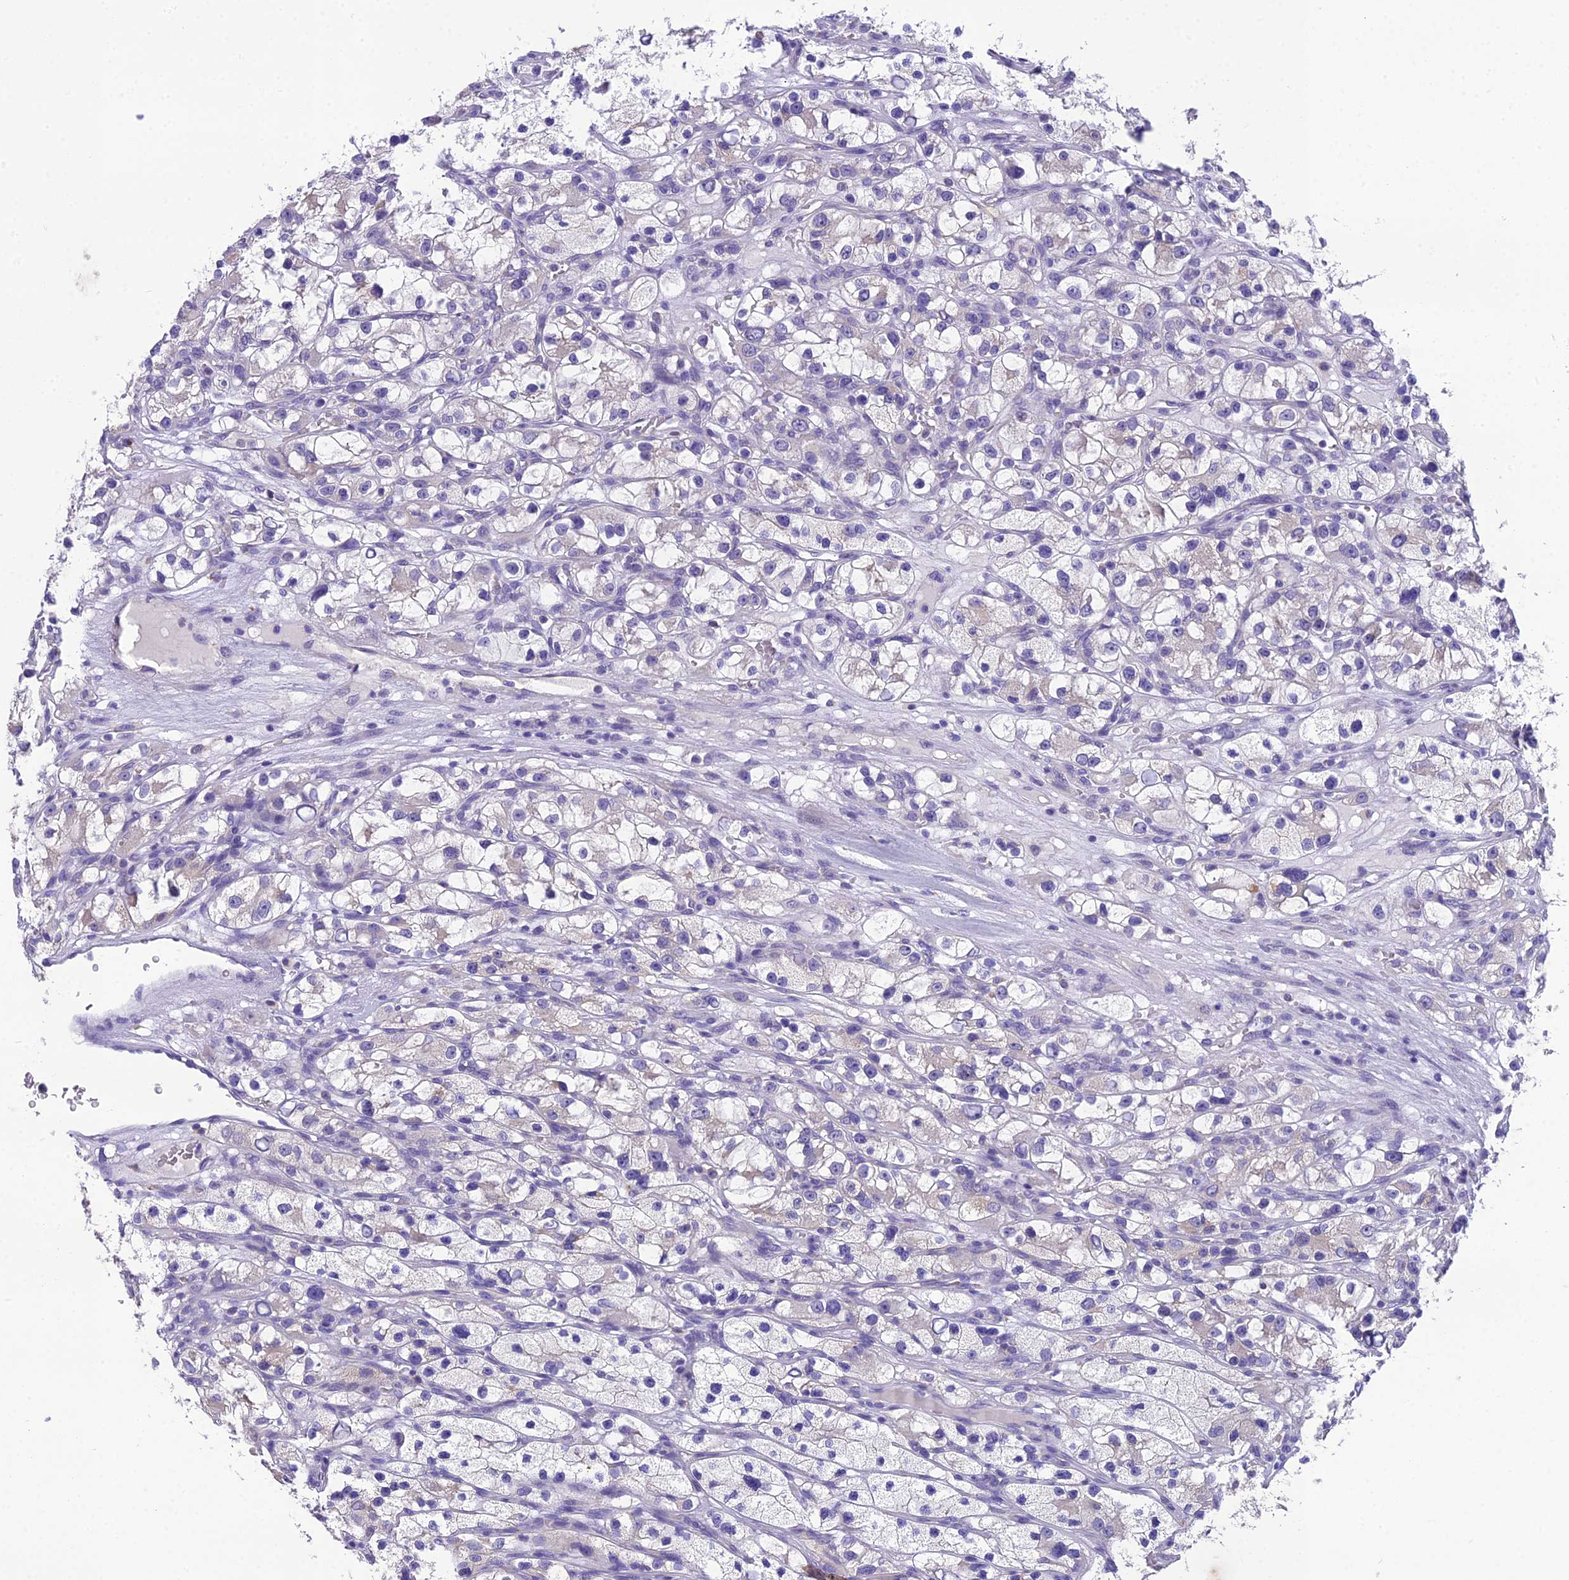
{"staining": {"intensity": "negative", "quantity": "none", "location": "none"}, "tissue": "renal cancer", "cell_type": "Tumor cells", "image_type": "cancer", "snomed": [{"axis": "morphology", "description": "Adenocarcinoma, NOS"}, {"axis": "topography", "description": "Kidney"}], "caption": "Tumor cells show no significant staining in renal cancer.", "gene": "MIIP", "patient": {"sex": "female", "age": 57}}